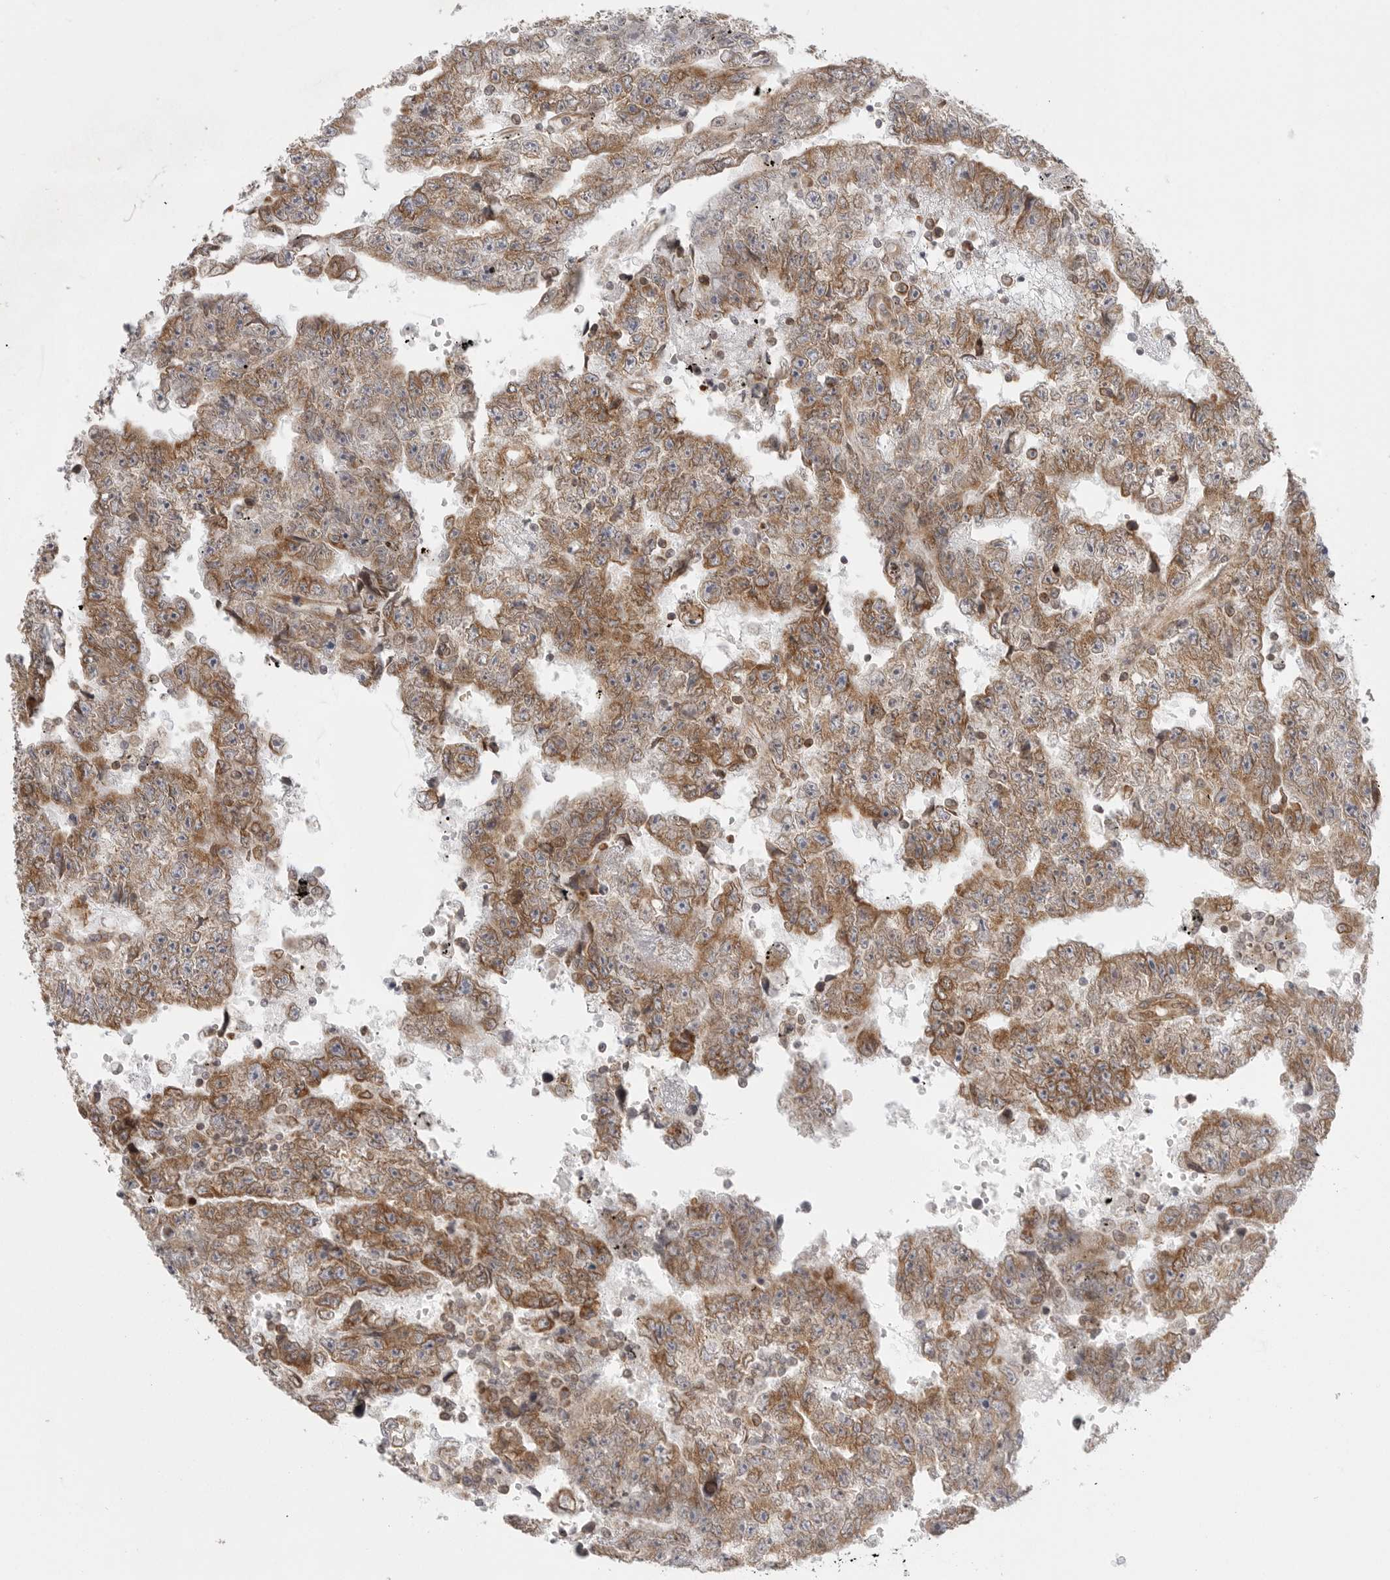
{"staining": {"intensity": "moderate", "quantity": ">75%", "location": "cytoplasmic/membranous"}, "tissue": "testis cancer", "cell_type": "Tumor cells", "image_type": "cancer", "snomed": [{"axis": "morphology", "description": "Carcinoma, Embryonal, NOS"}, {"axis": "topography", "description": "Testis"}], "caption": "IHC staining of testis cancer (embryonal carcinoma), which demonstrates medium levels of moderate cytoplasmic/membranous staining in approximately >75% of tumor cells indicating moderate cytoplasmic/membranous protein expression. The staining was performed using DAB (3,3'-diaminobenzidine) (brown) for protein detection and nuclei were counterstained in hematoxylin (blue).", "gene": "CERS2", "patient": {"sex": "male", "age": 25}}